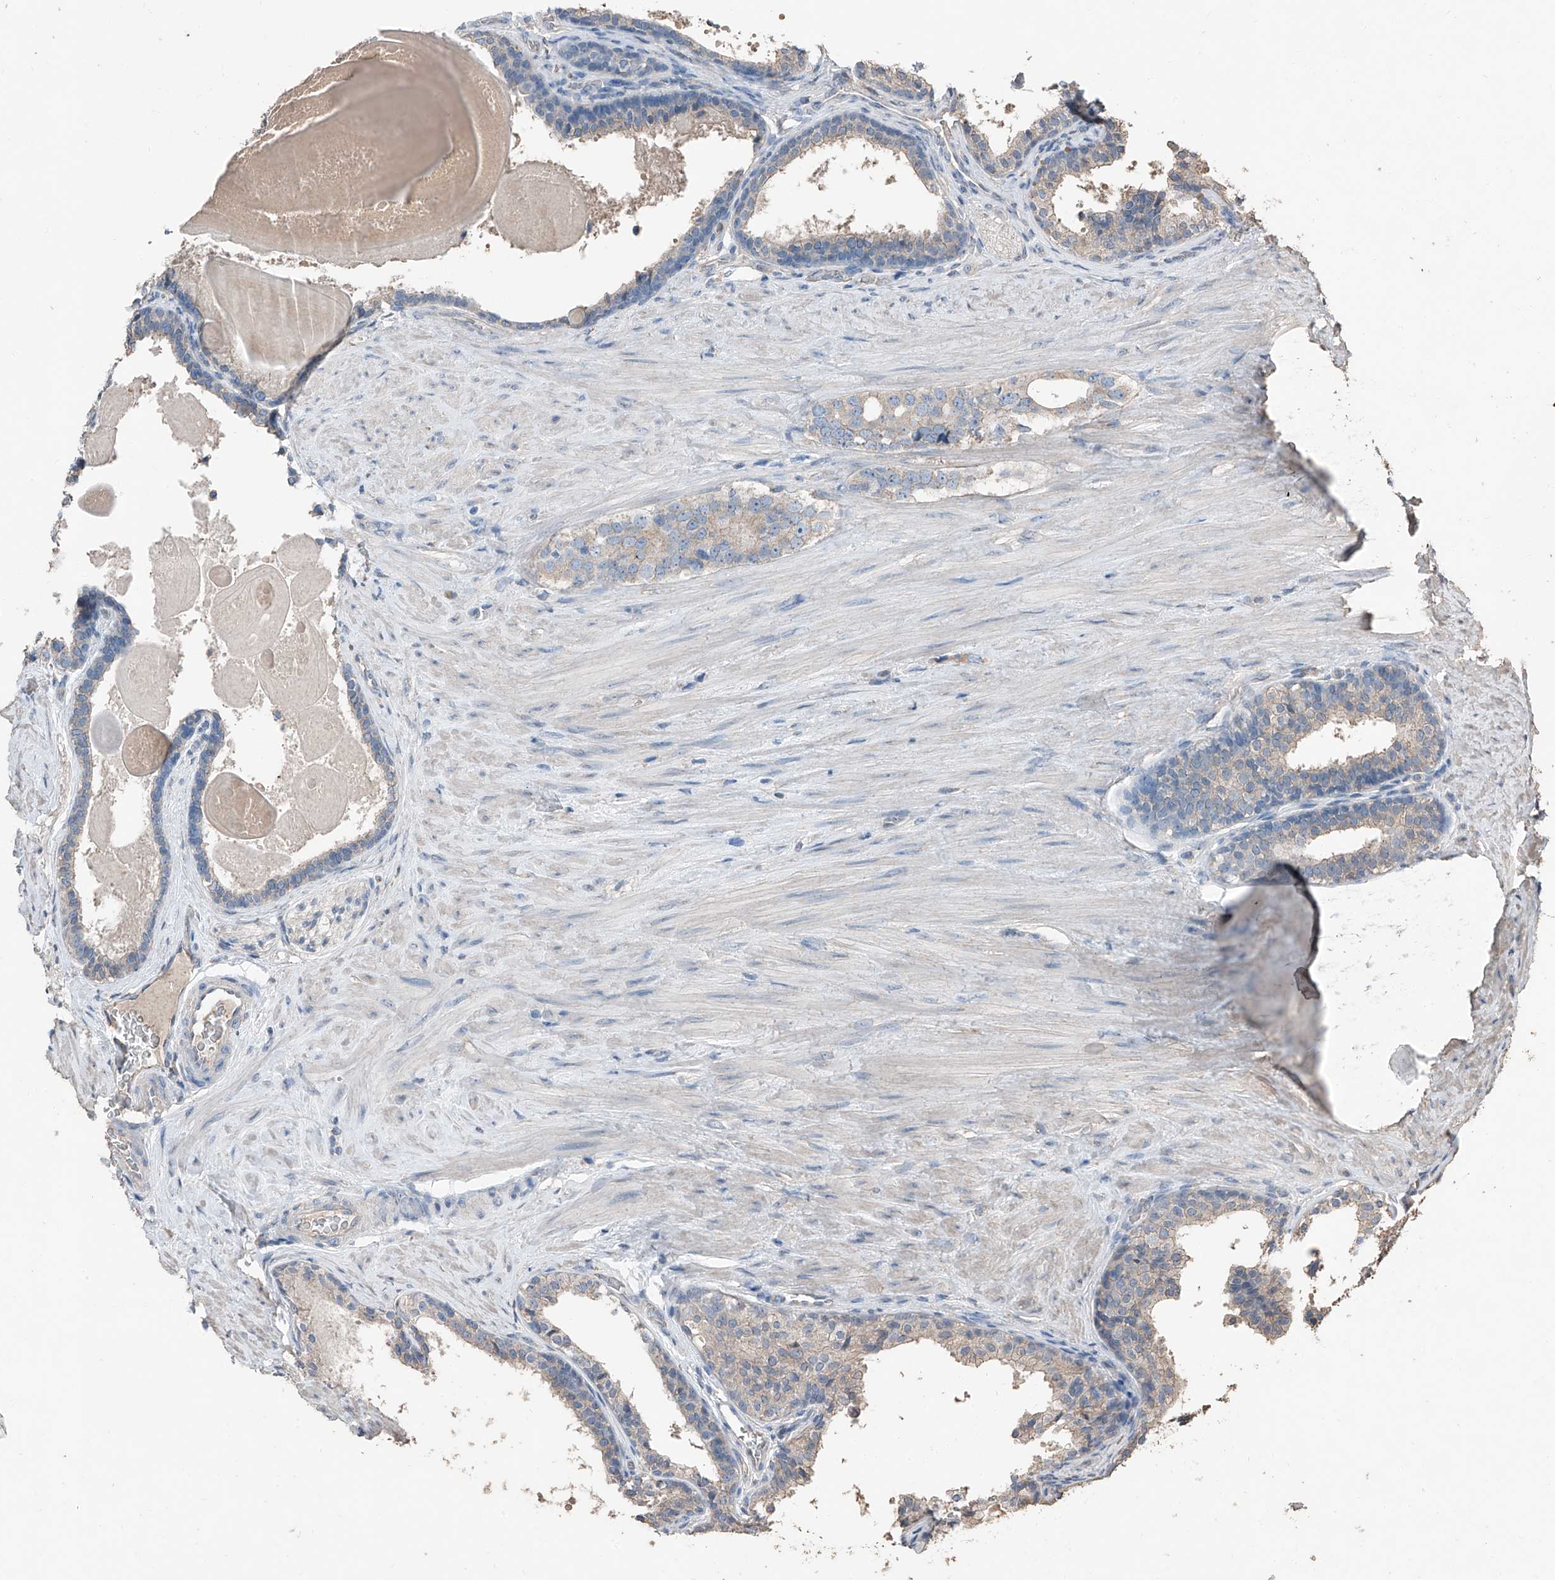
{"staining": {"intensity": "negative", "quantity": "none", "location": "none"}, "tissue": "prostate cancer", "cell_type": "Tumor cells", "image_type": "cancer", "snomed": [{"axis": "morphology", "description": "Adenocarcinoma, High grade"}, {"axis": "topography", "description": "Prostate"}], "caption": "The histopathology image shows no staining of tumor cells in adenocarcinoma (high-grade) (prostate).", "gene": "MAMLD1", "patient": {"sex": "male", "age": 56}}